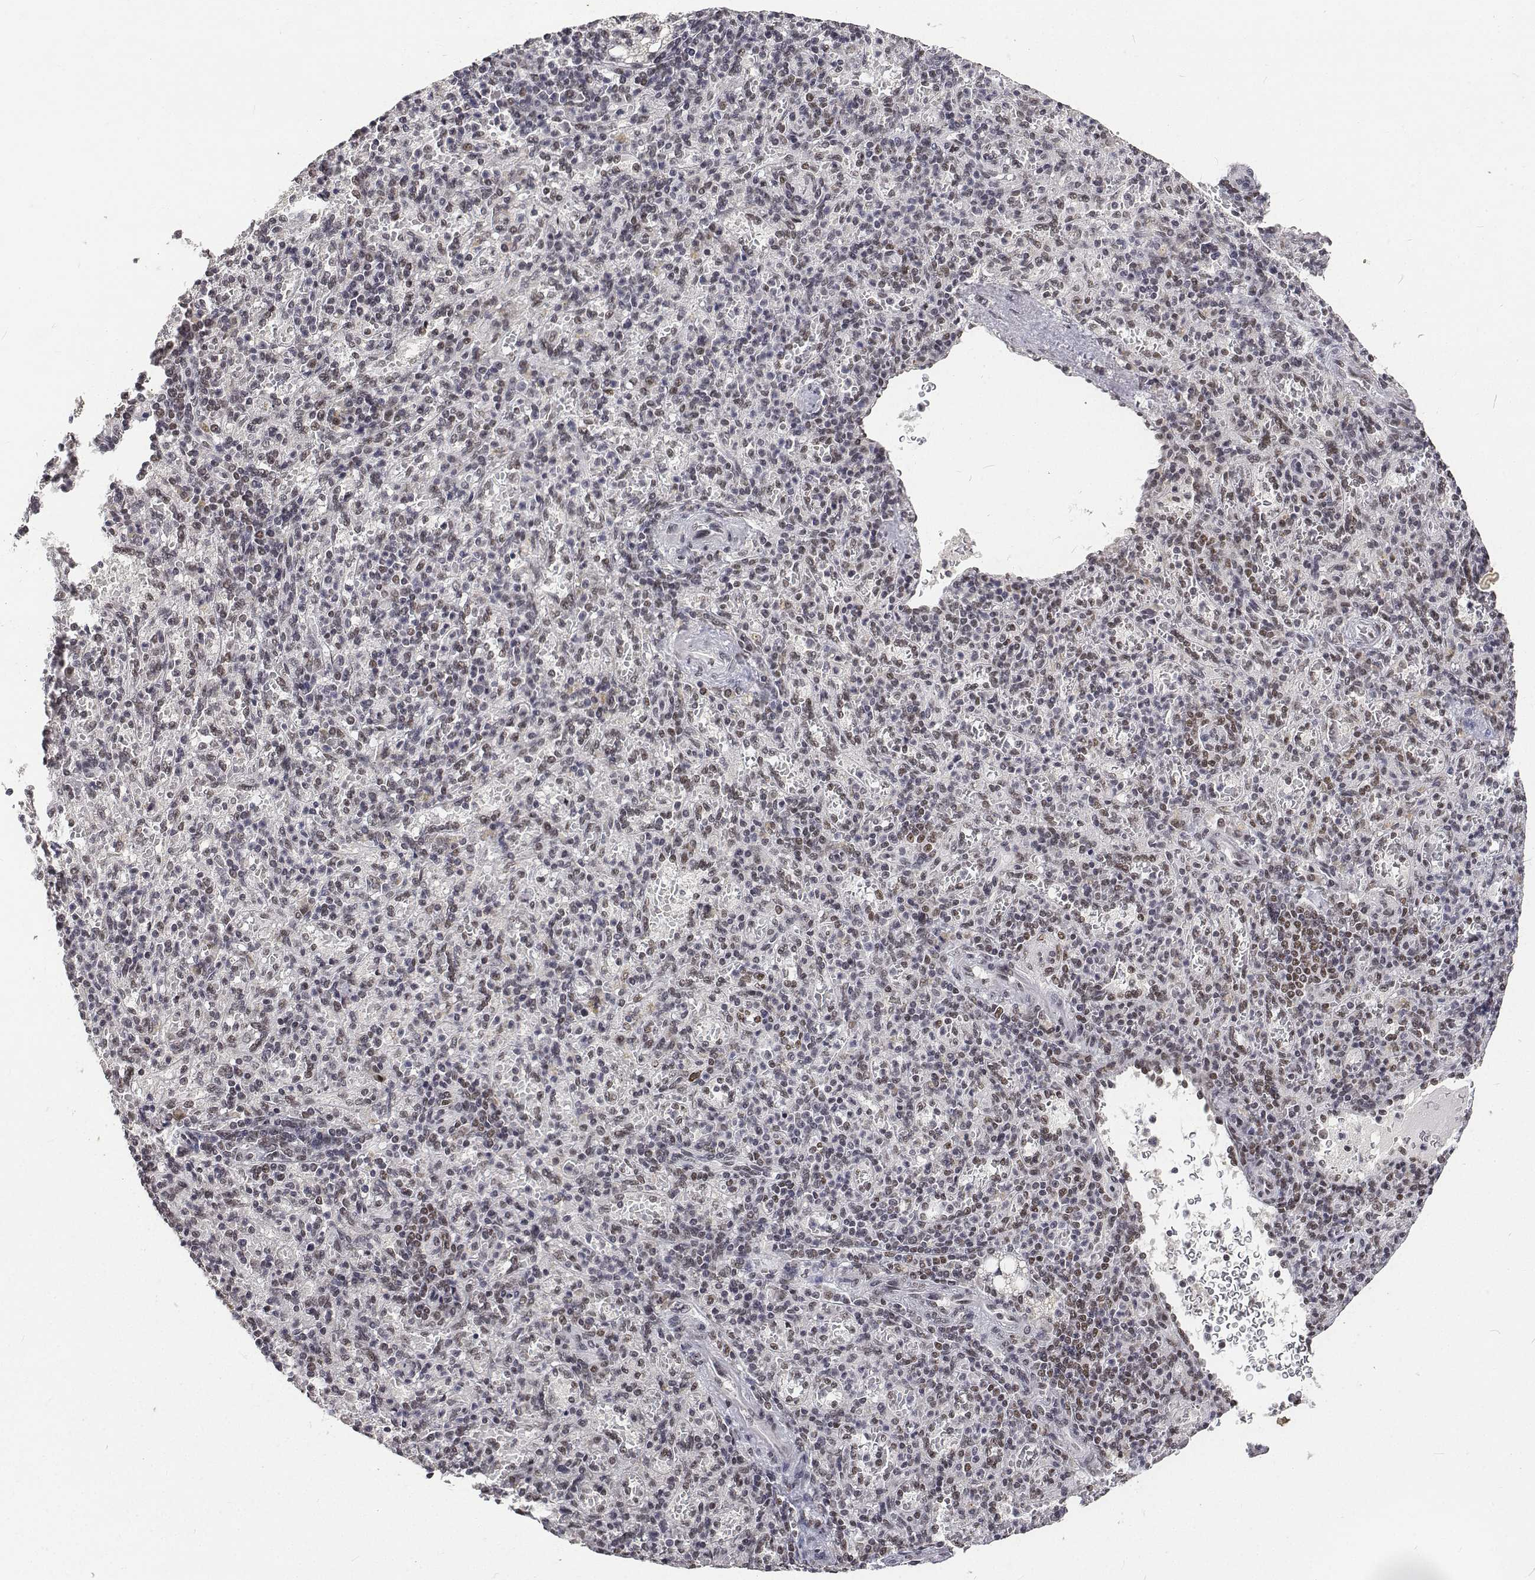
{"staining": {"intensity": "strong", "quantity": "25%-75%", "location": "nuclear"}, "tissue": "spleen", "cell_type": "Cells in red pulp", "image_type": "normal", "snomed": [{"axis": "morphology", "description": "Normal tissue, NOS"}, {"axis": "topography", "description": "Spleen"}], "caption": "Normal spleen was stained to show a protein in brown. There is high levels of strong nuclear positivity in about 25%-75% of cells in red pulp.", "gene": "ATRX", "patient": {"sex": "female", "age": 74}}